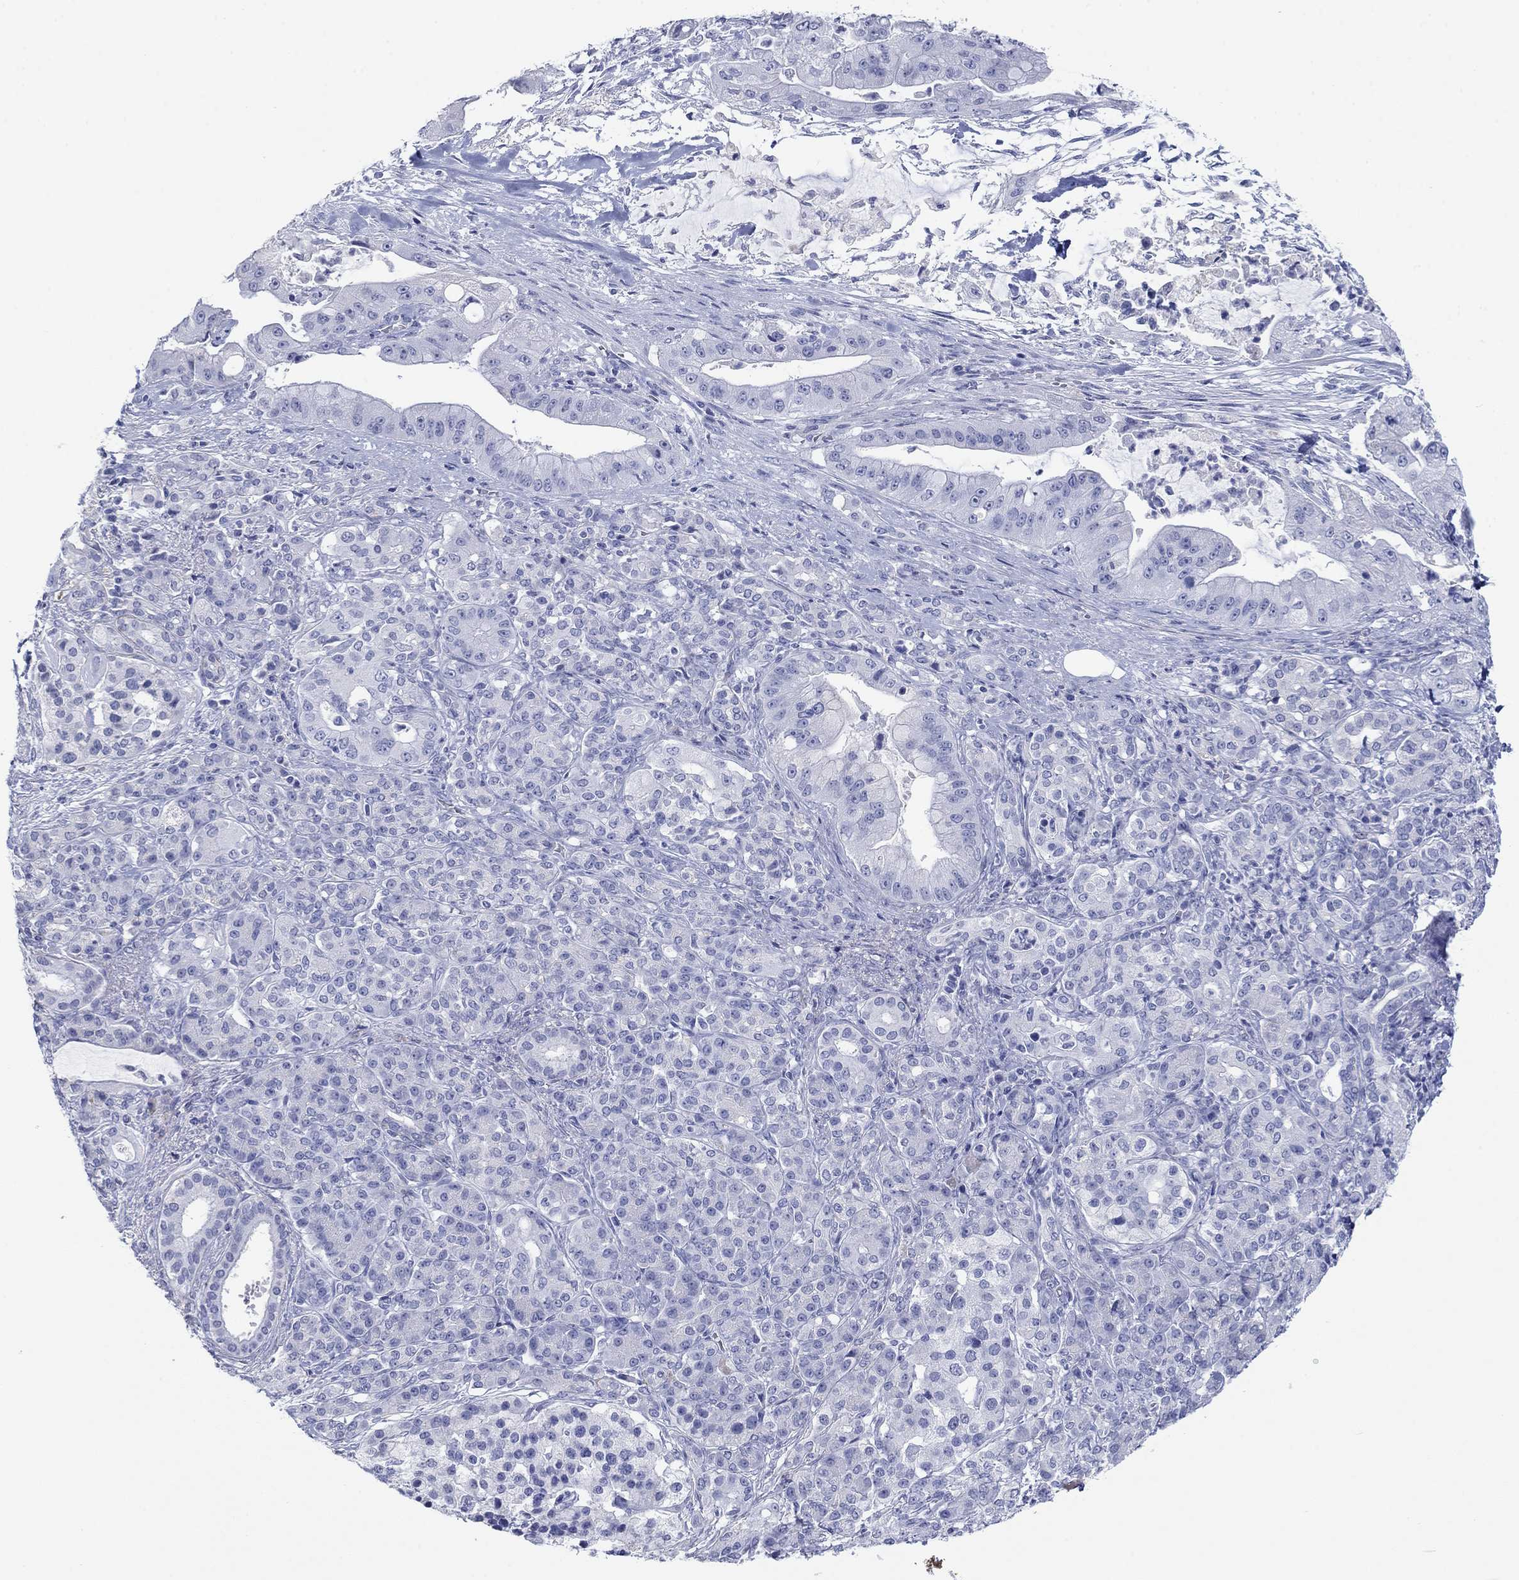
{"staining": {"intensity": "negative", "quantity": "none", "location": "none"}, "tissue": "pancreatic cancer", "cell_type": "Tumor cells", "image_type": "cancer", "snomed": [{"axis": "morphology", "description": "Normal tissue, NOS"}, {"axis": "morphology", "description": "Inflammation, NOS"}, {"axis": "morphology", "description": "Adenocarcinoma, NOS"}, {"axis": "topography", "description": "Pancreas"}], "caption": "Pancreatic adenocarcinoma was stained to show a protein in brown. There is no significant expression in tumor cells.", "gene": "PDYN", "patient": {"sex": "male", "age": 57}}